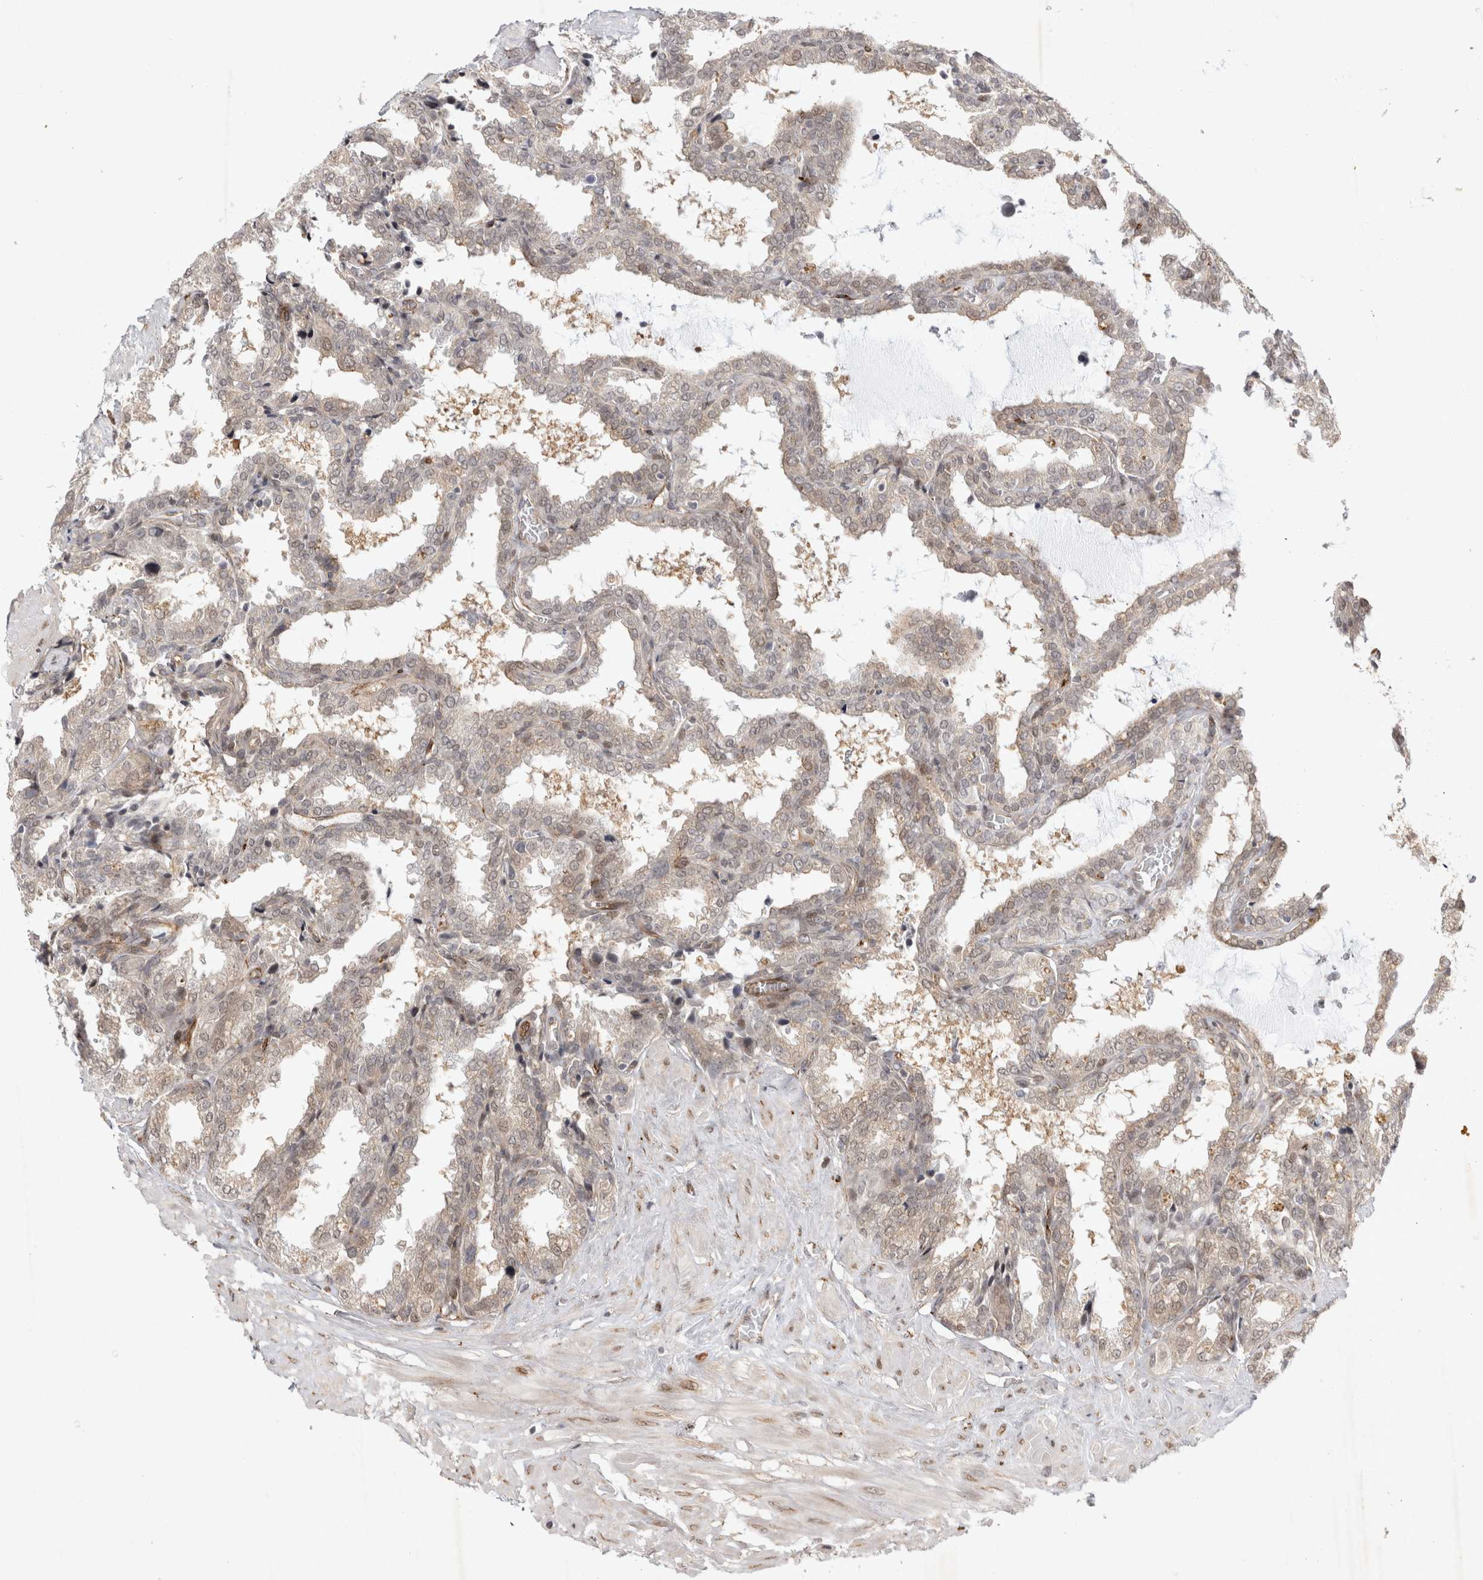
{"staining": {"intensity": "weak", "quantity": "25%-75%", "location": "cytoplasmic/membranous,nuclear"}, "tissue": "seminal vesicle", "cell_type": "Glandular cells", "image_type": "normal", "snomed": [{"axis": "morphology", "description": "Normal tissue, NOS"}, {"axis": "topography", "description": "Seminal veicle"}], "caption": "A histopathology image of seminal vesicle stained for a protein shows weak cytoplasmic/membranous,nuclear brown staining in glandular cells.", "gene": "ZNF318", "patient": {"sex": "male", "age": 46}}